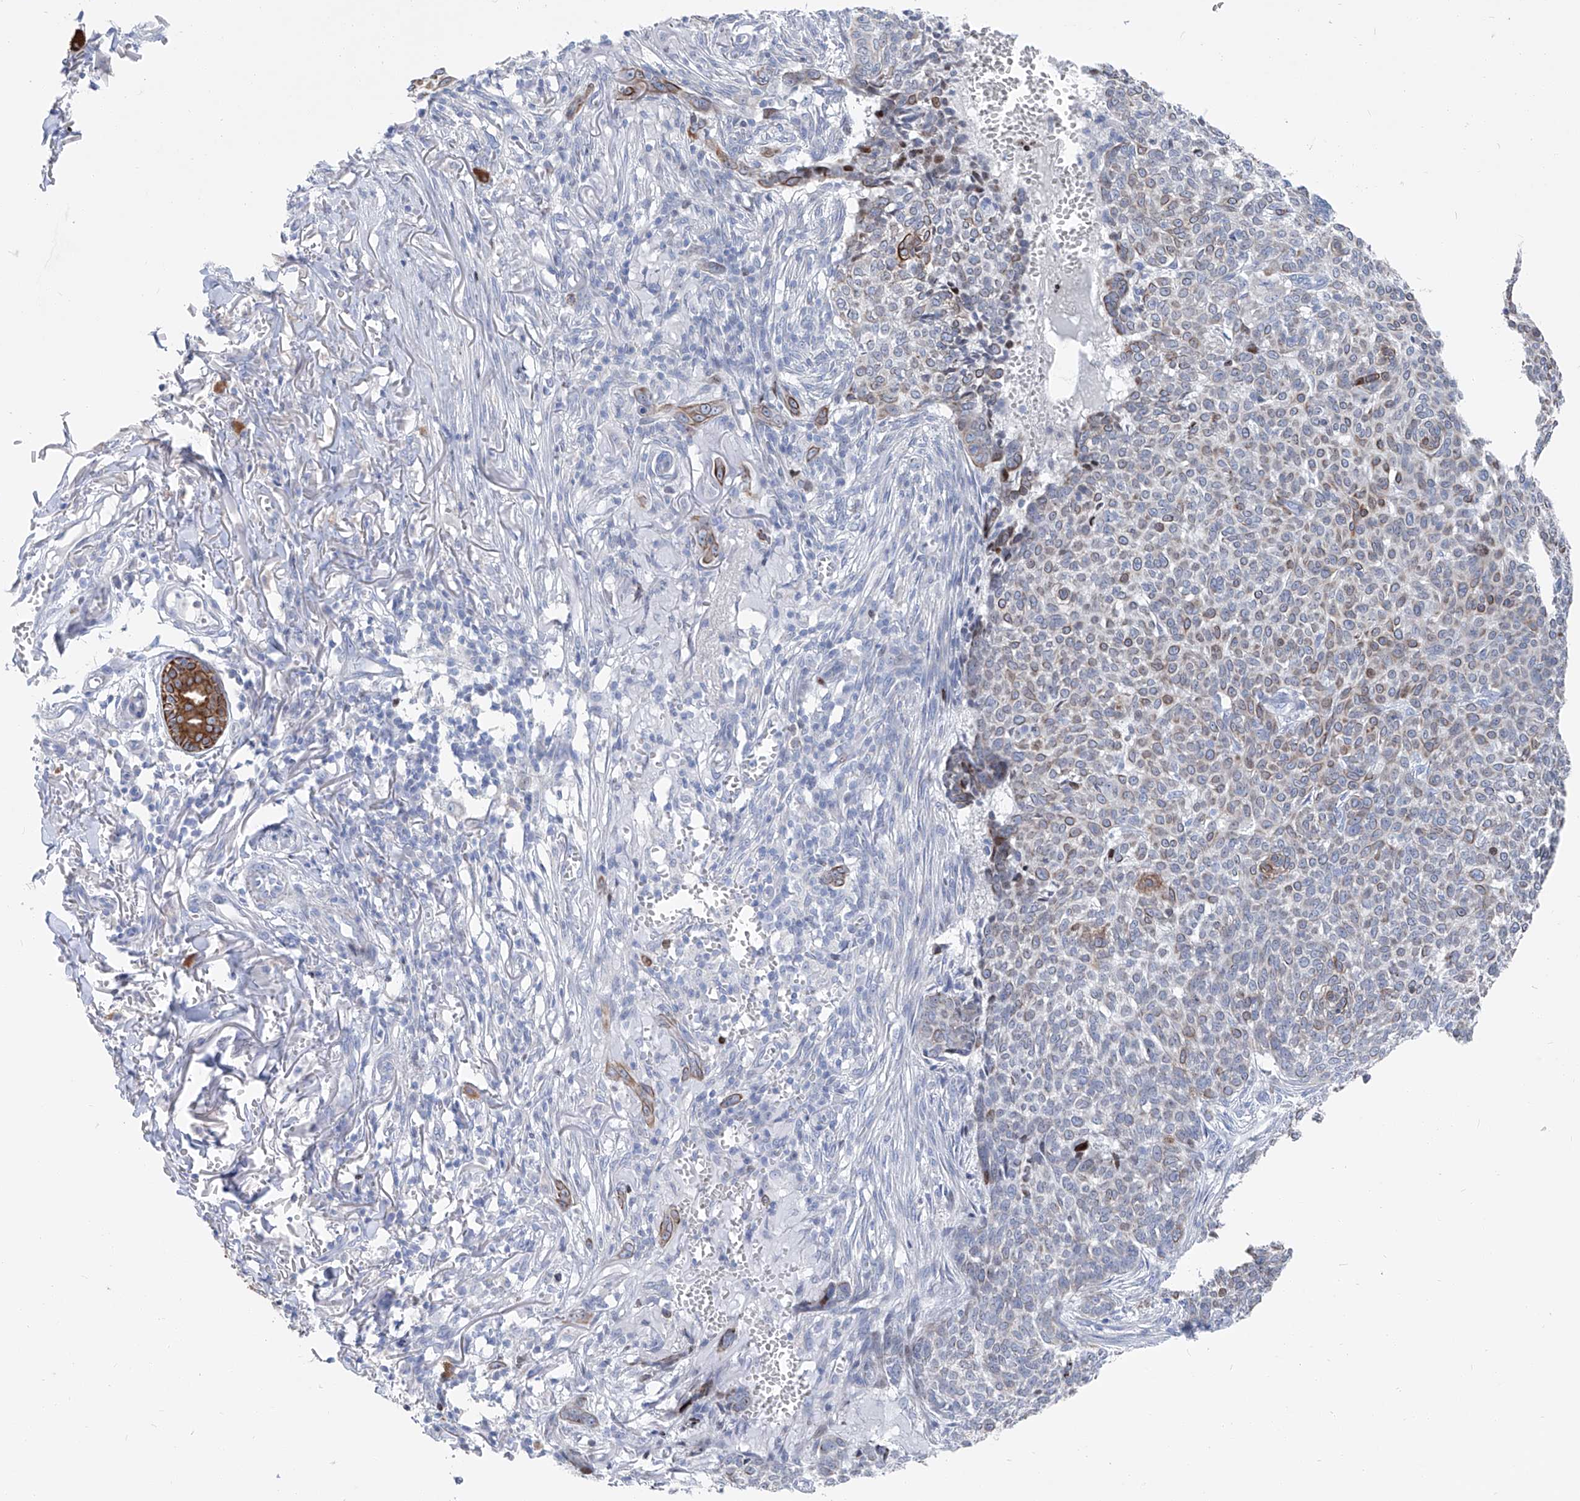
{"staining": {"intensity": "moderate", "quantity": "25%-75%", "location": "cytoplasmic/membranous"}, "tissue": "skin cancer", "cell_type": "Tumor cells", "image_type": "cancer", "snomed": [{"axis": "morphology", "description": "Basal cell carcinoma"}, {"axis": "topography", "description": "Skin"}], "caption": "IHC of basal cell carcinoma (skin) exhibits medium levels of moderate cytoplasmic/membranous staining in about 25%-75% of tumor cells.", "gene": "FRS3", "patient": {"sex": "male", "age": 85}}